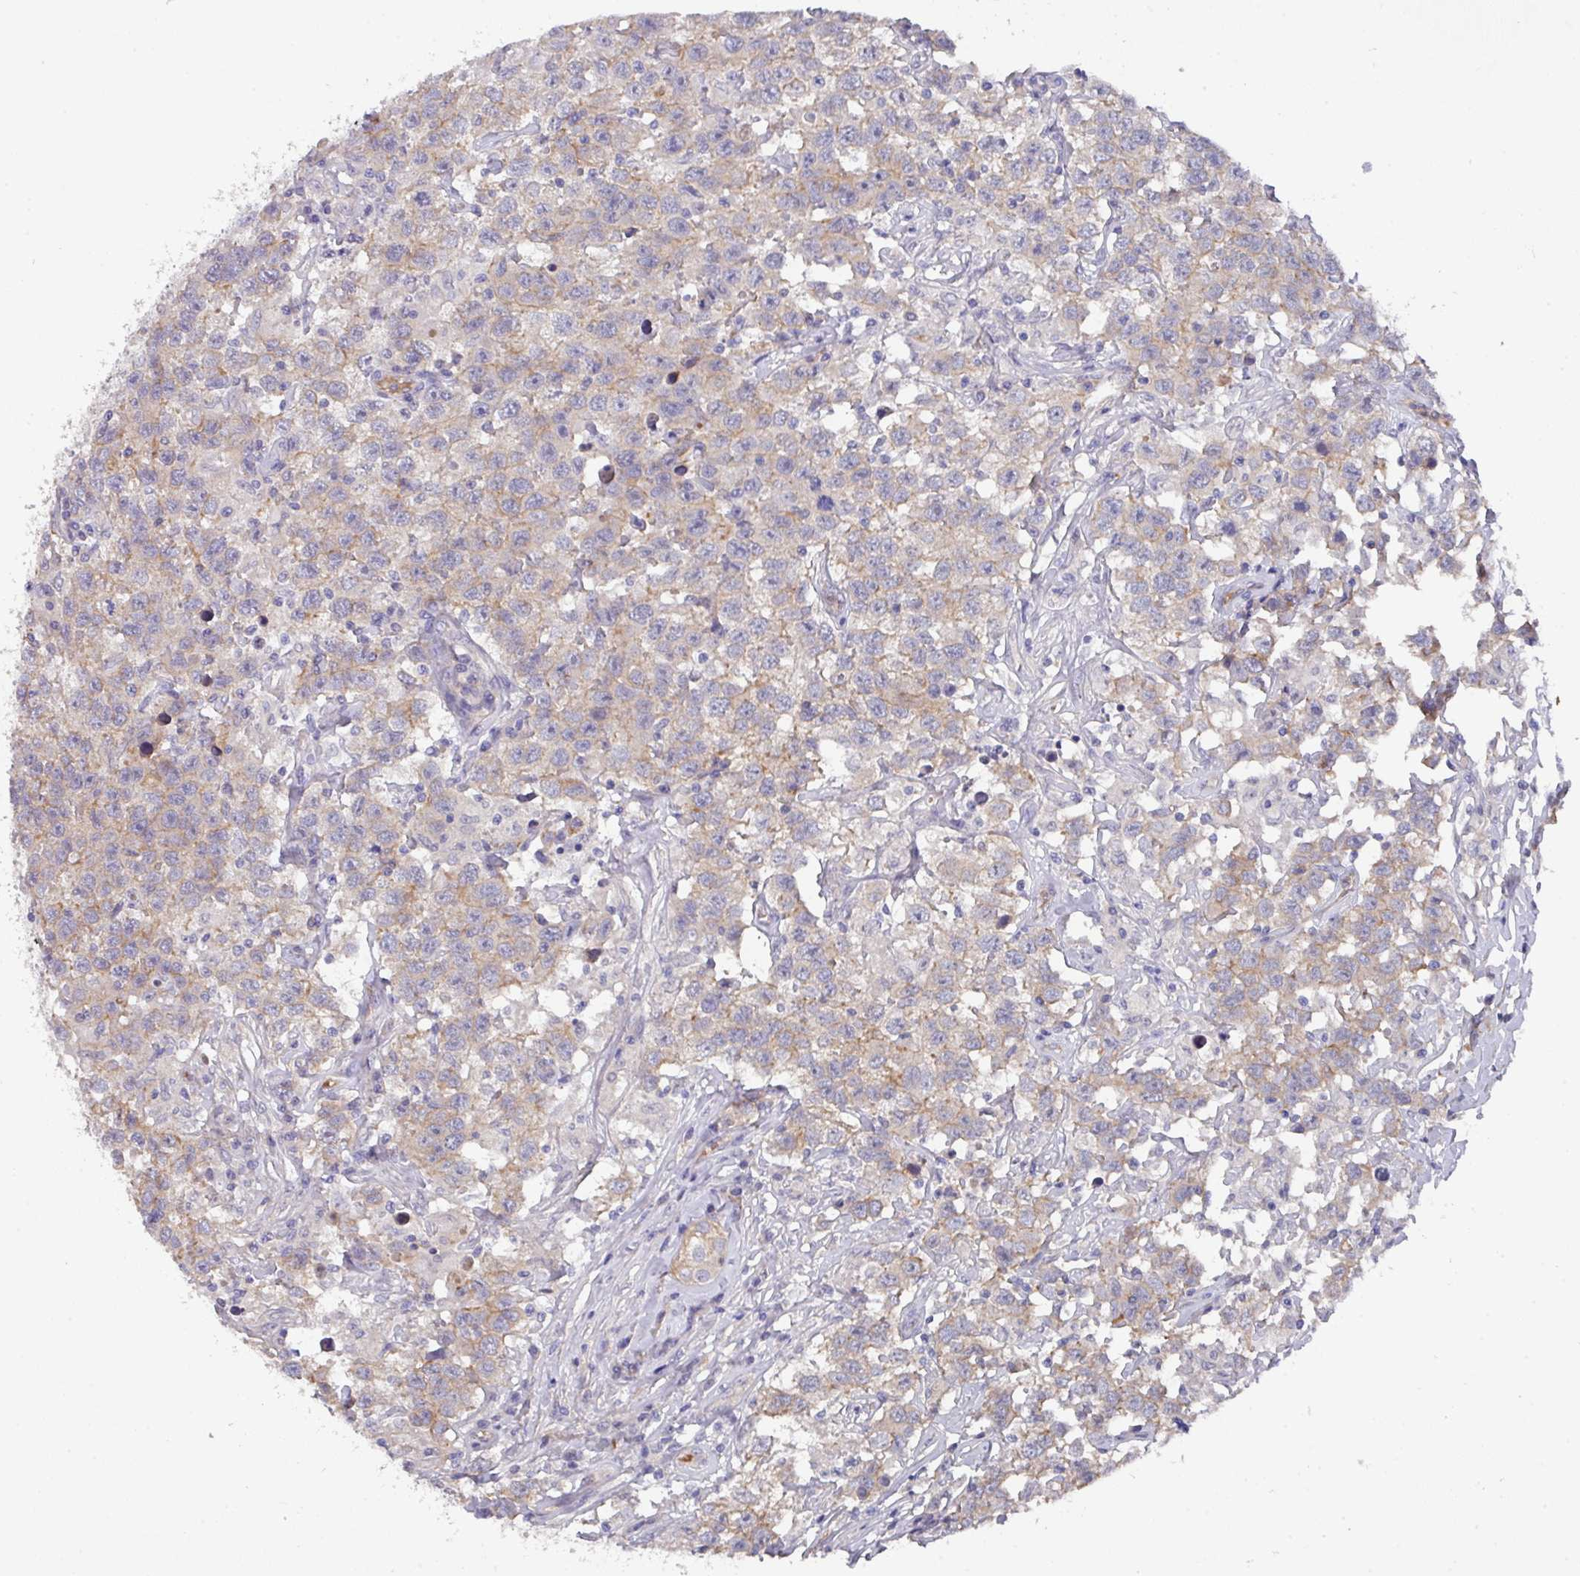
{"staining": {"intensity": "weak", "quantity": "25%-75%", "location": "cytoplasmic/membranous"}, "tissue": "testis cancer", "cell_type": "Tumor cells", "image_type": "cancer", "snomed": [{"axis": "morphology", "description": "Seminoma, NOS"}, {"axis": "topography", "description": "Testis"}], "caption": "A high-resolution photomicrograph shows IHC staining of seminoma (testis), which reveals weak cytoplasmic/membranous expression in about 25%-75% of tumor cells.", "gene": "PRR5", "patient": {"sex": "male", "age": 41}}